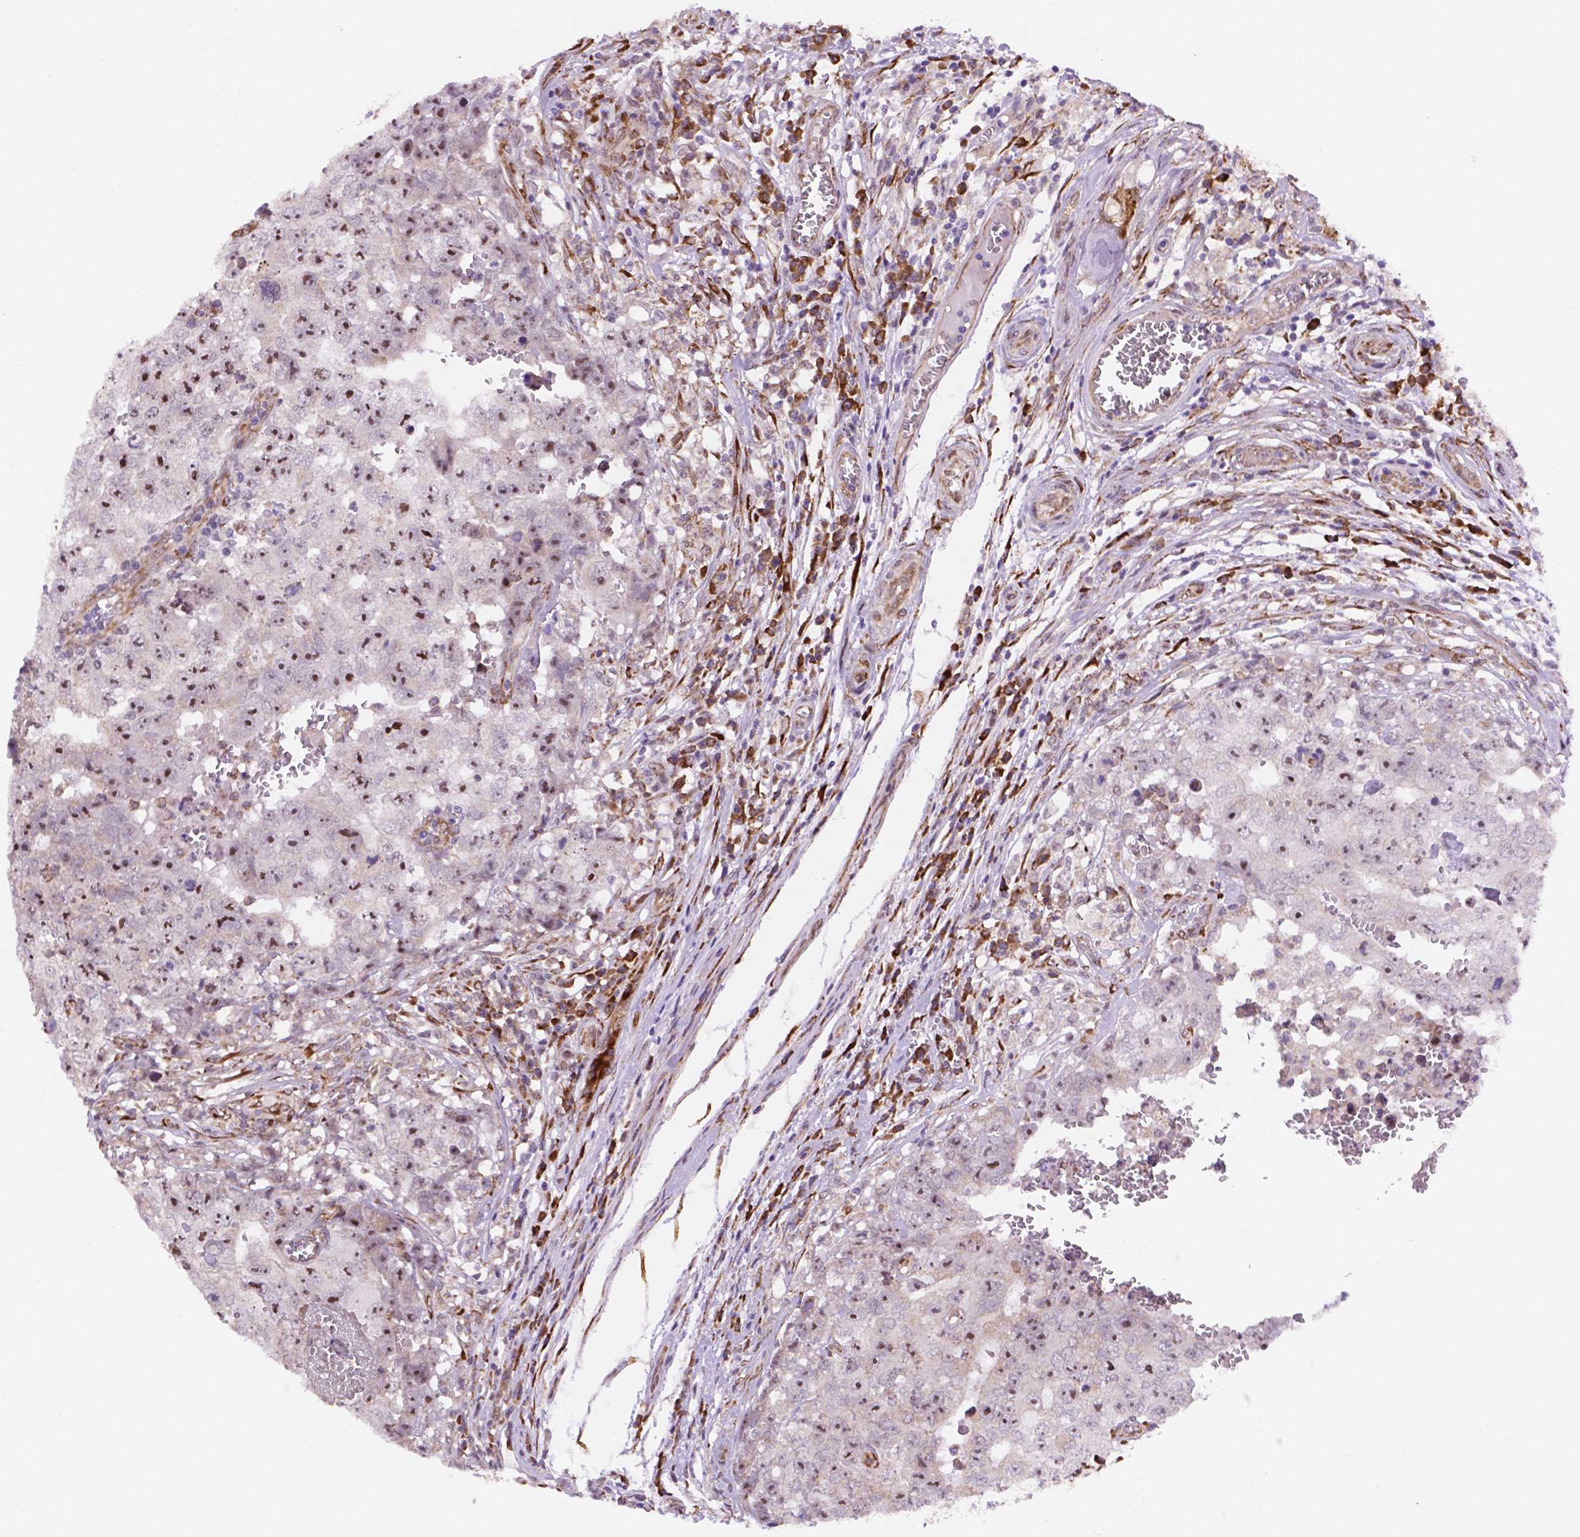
{"staining": {"intensity": "strong", "quantity": "25%-75%", "location": "nuclear"}, "tissue": "testis cancer", "cell_type": "Tumor cells", "image_type": "cancer", "snomed": [{"axis": "morphology", "description": "Carcinoma, Embryonal, NOS"}, {"axis": "topography", "description": "Testis"}], "caption": "Brown immunohistochemical staining in testis cancer (embryonal carcinoma) exhibits strong nuclear staining in approximately 25%-75% of tumor cells.", "gene": "FNIP1", "patient": {"sex": "male", "age": 36}}